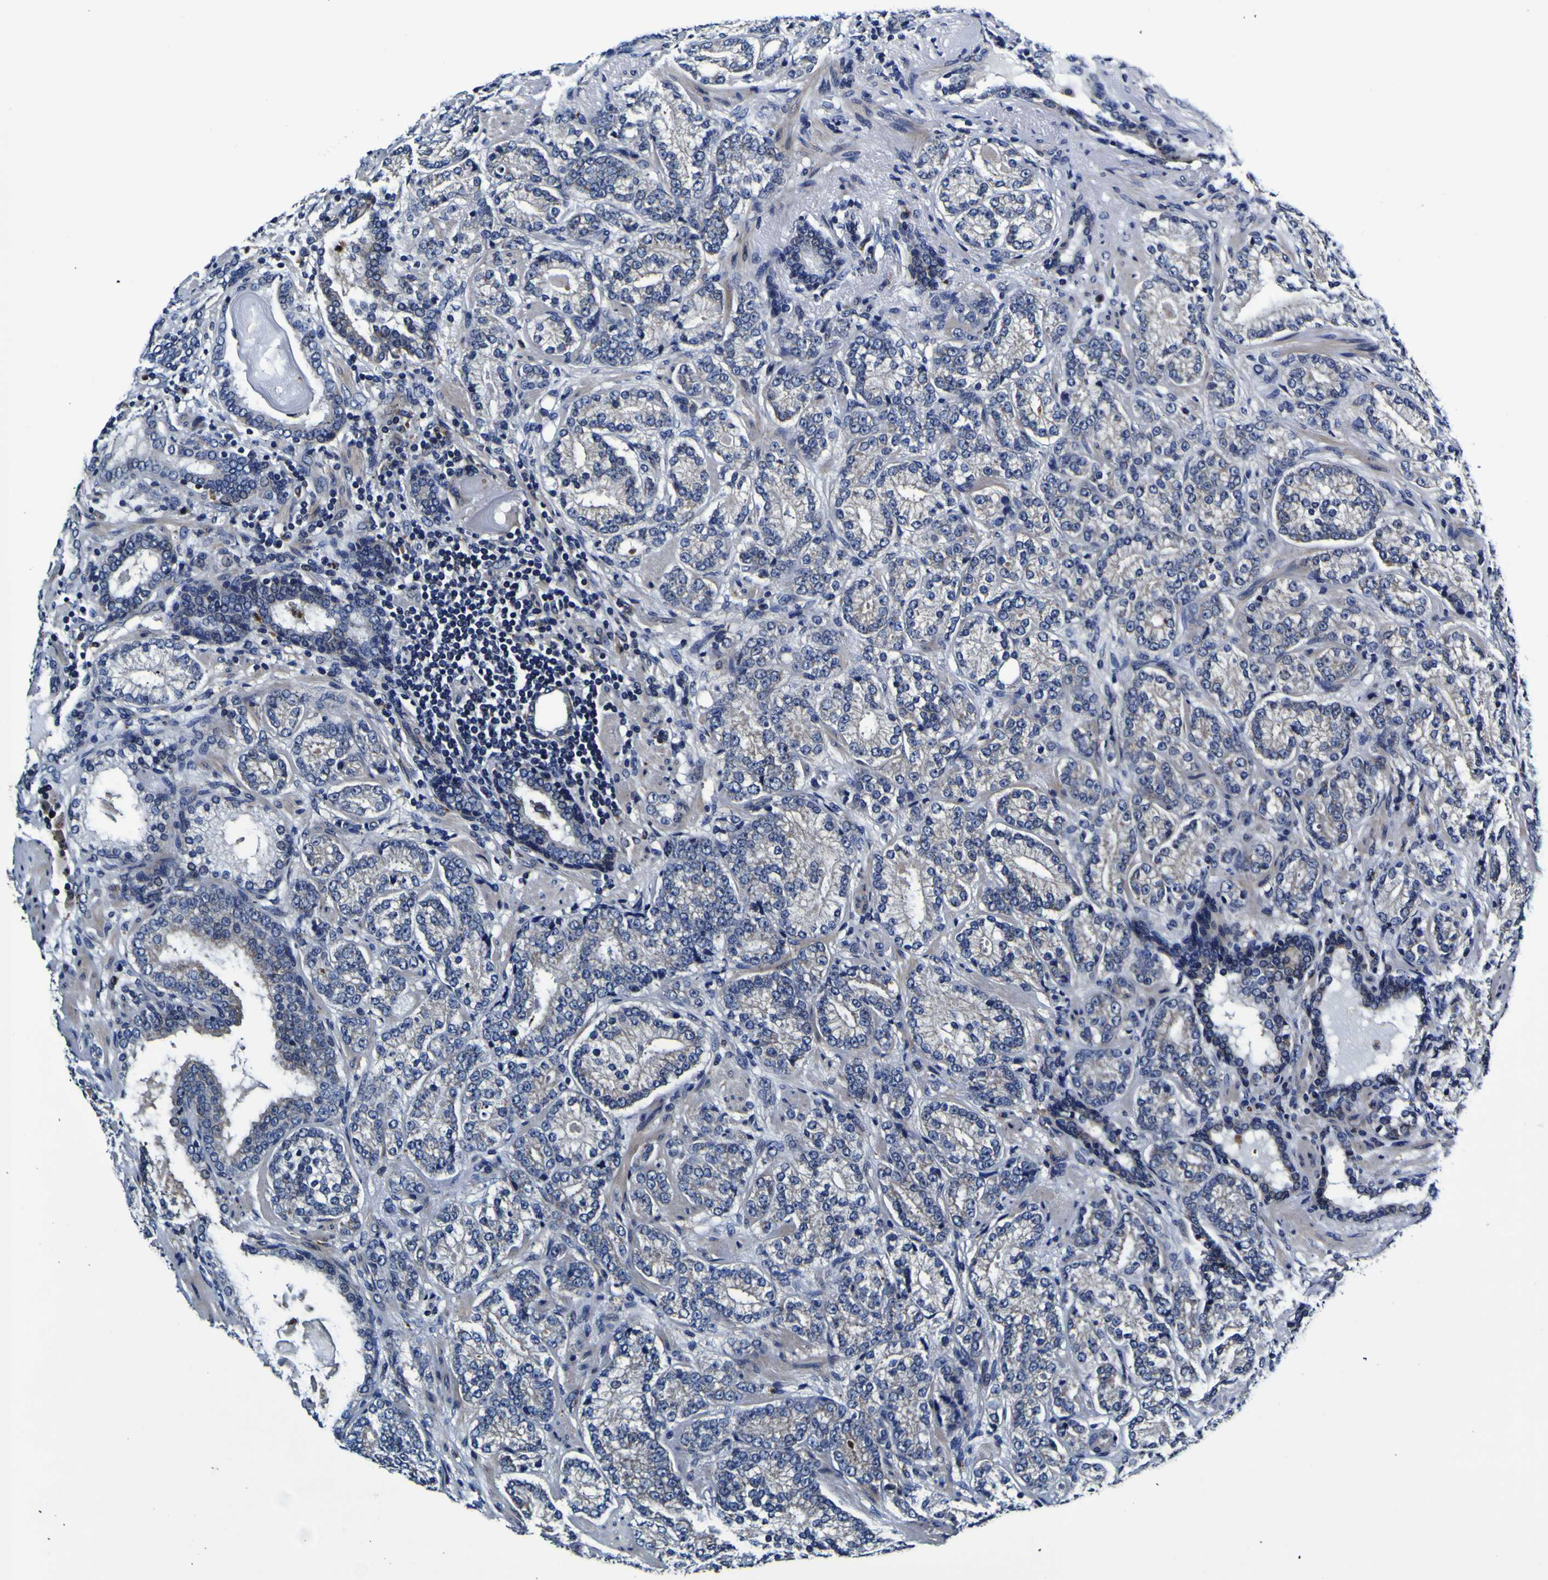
{"staining": {"intensity": "negative", "quantity": "none", "location": "none"}, "tissue": "prostate cancer", "cell_type": "Tumor cells", "image_type": "cancer", "snomed": [{"axis": "morphology", "description": "Adenocarcinoma, High grade"}, {"axis": "topography", "description": "Prostate"}], "caption": "DAB immunohistochemical staining of human prostate cancer (adenocarcinoma (high-grade)) demonstrates no significant expression in tumor cells.", "gene": "PANK4", "patient": {"sex": "male", "age": 61}}